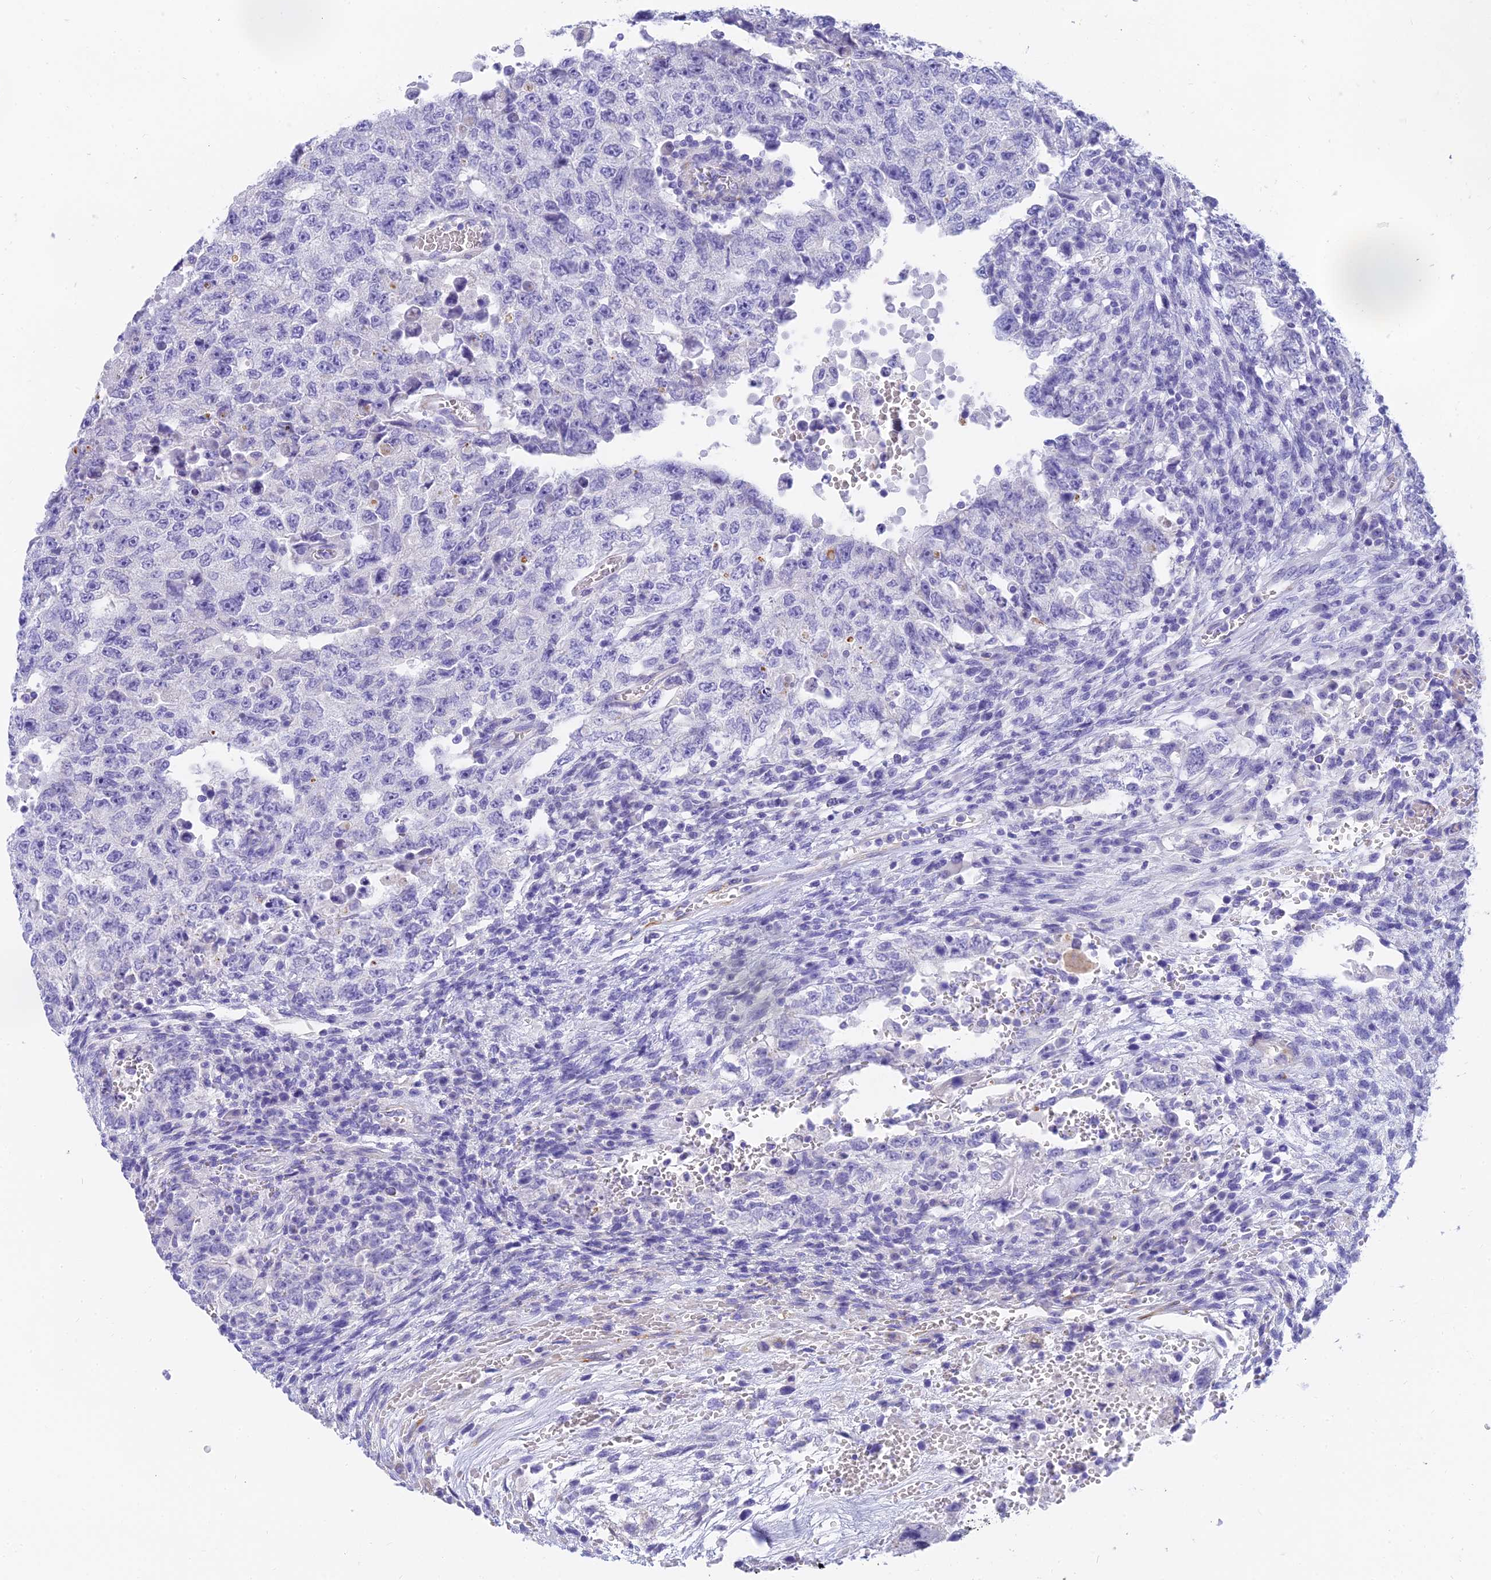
{"staining": {"intensity": "negative", "quantity": "none", "location": "none"}, "tissue": "testis cancer", "cell_type": "Tumor cells", "image_type": "cancer", "snomed": [{"axis": "morphology", "description": "Carcinoma, Embryonal, NOS"}, {"axis": "topography", "description": "Testis"}], "caption": "Micrograph shows no protein staining in tumor cells of testis cancer tissue.", "gene": "SLC36A2", "patient": {"sex": "male", "age": 26}}